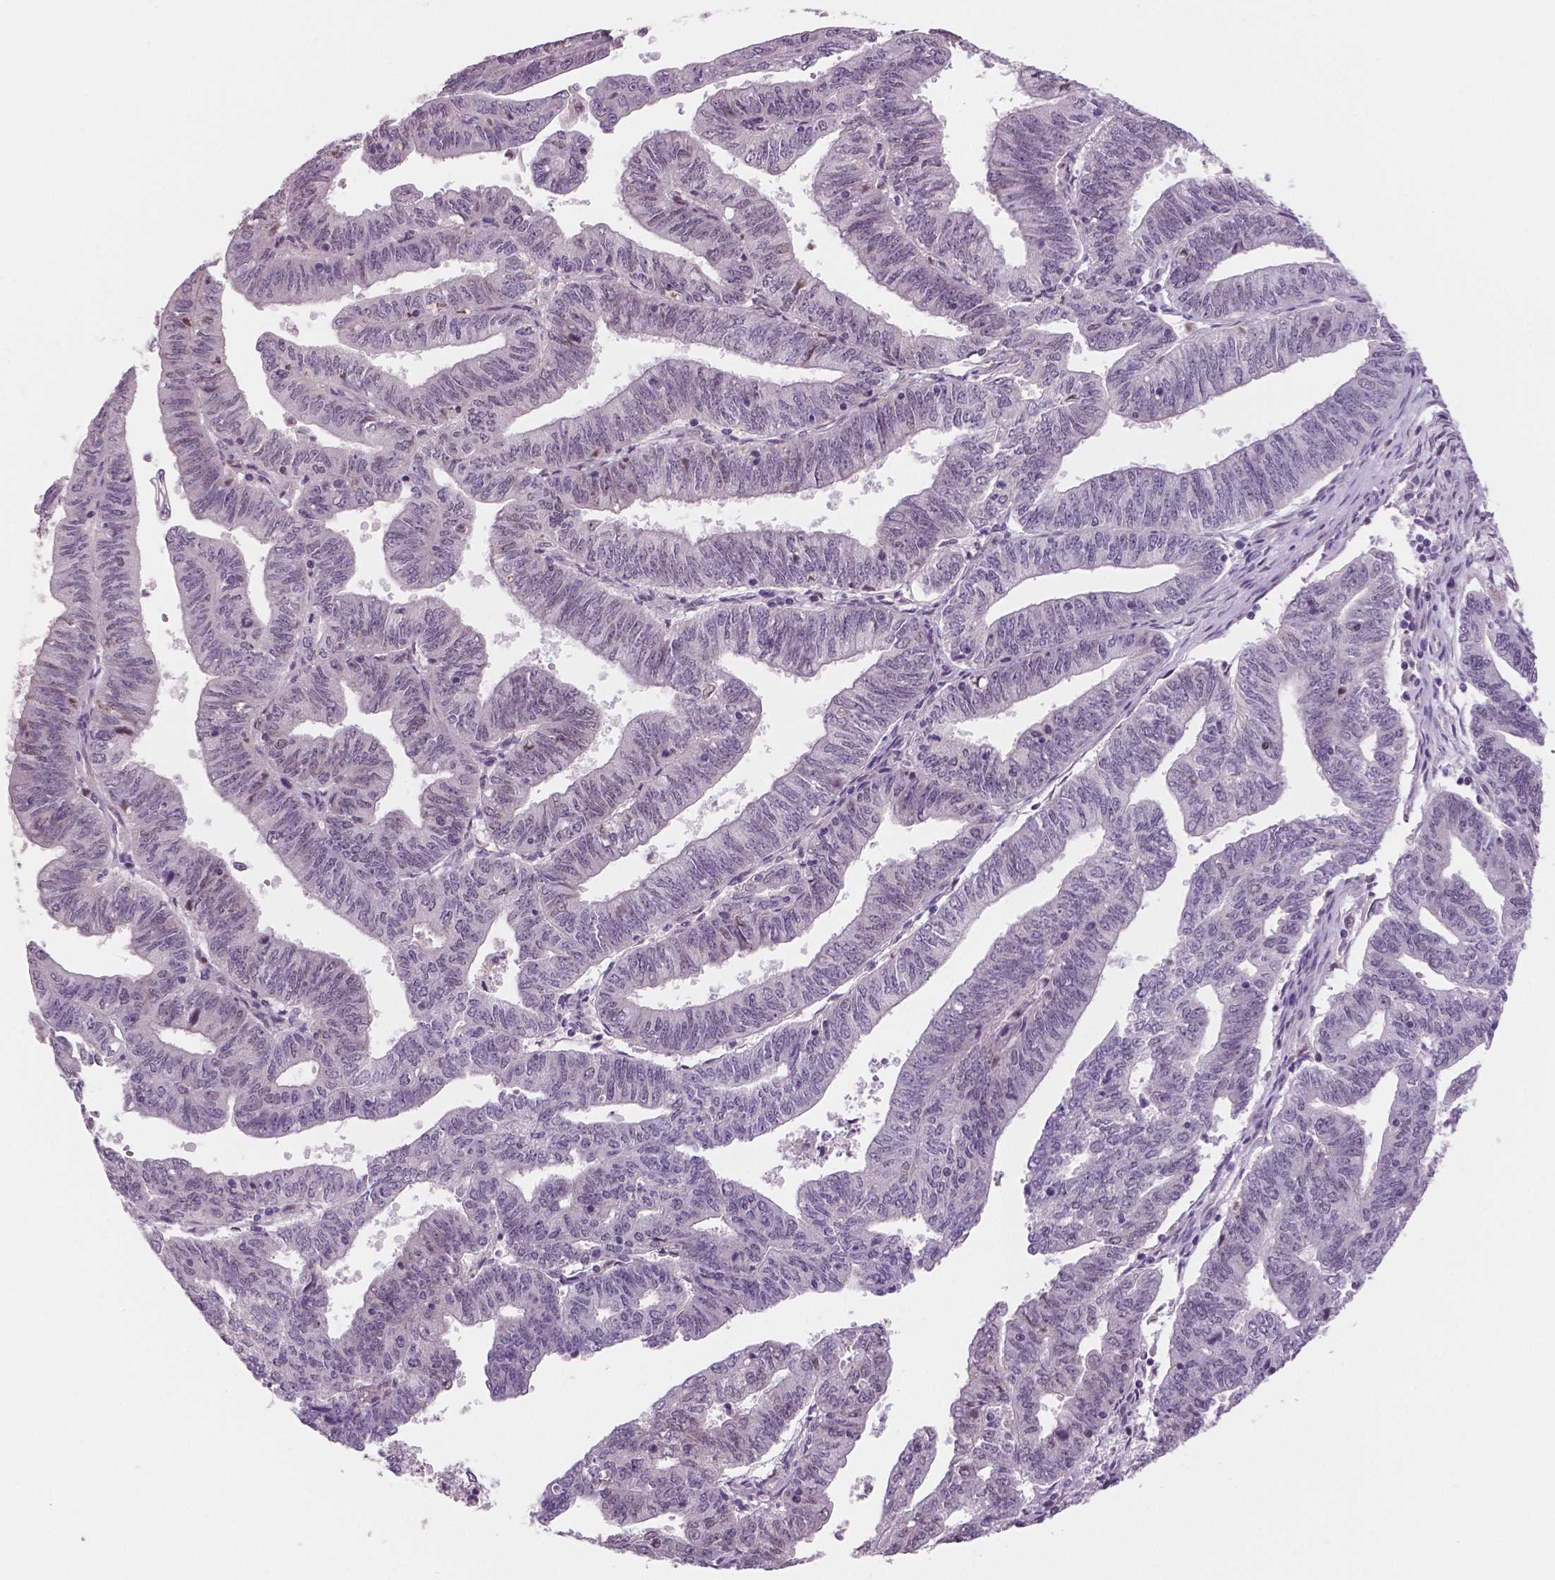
{"staining": {"intensity": "negative", "quantity": "none", "location": "none"}, "tissue": "endometrial cancer", "cell_type": "Tumor cells", "image_type": "cancer", "snomed": [{"axis": "morphology", "description": "Adenocarcinoma, NOS"}, {"axis": "topography", "description": "Endometrium"}], "caption": "DAB immunohistochemical staining of human endometrial cancer demonstrates no significant expression in tumor cells.", "gene": "STAT3", "patient": {"sex": "female", "age": 82}}